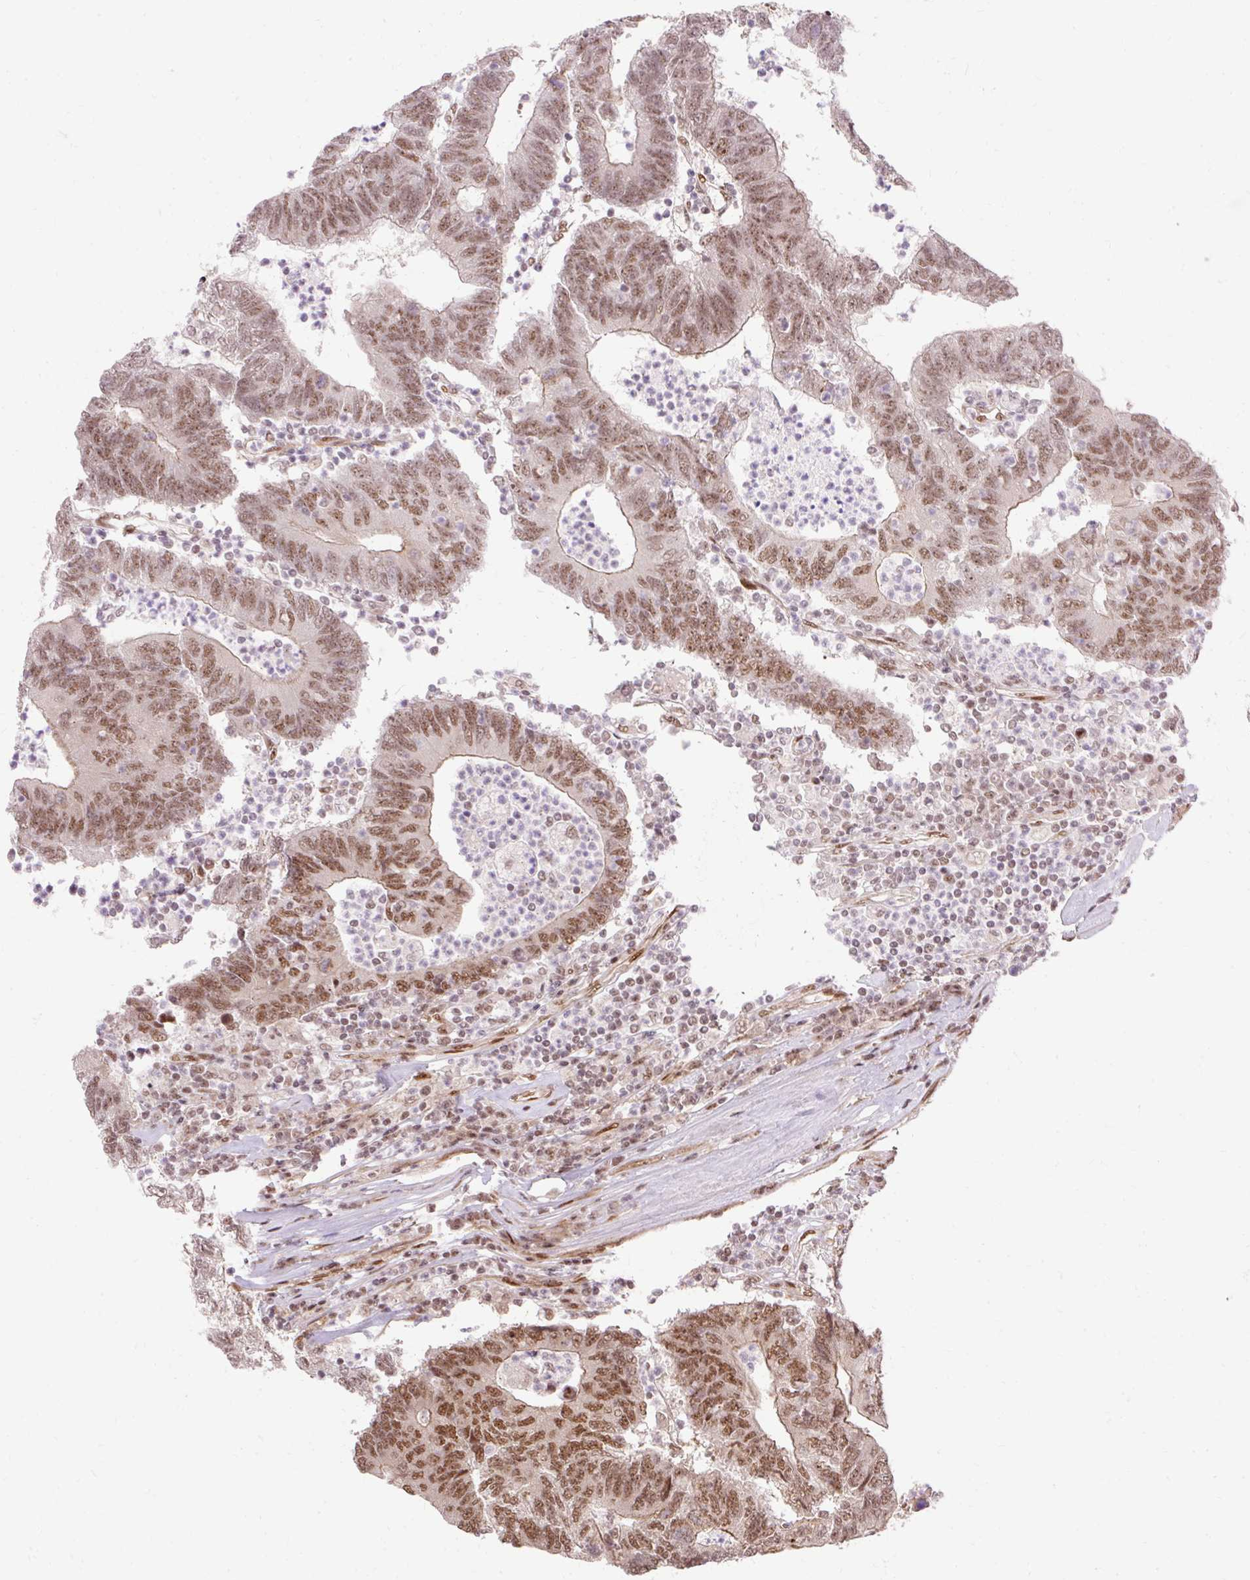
{"staining": {"intensity": "moderate", "quantity": ">75%", "location": "nuclear"}, "tissue": "colorectal cancer", "cell_type": "Tumor cells", "image_type": "cancer", "snomed": [{"axis": "morphology", "description": "Adenocarcinoma, NOS"}, {"axis": "topography", "description": "Colon"}], "caption": "The immunohistochemical stain highlights moderate nuclear positivity in tumor cells of adenocarcinoma (colorectal) tissue.", "gene": "MECOM", "patient": {"sex": "female", "age": 48}}